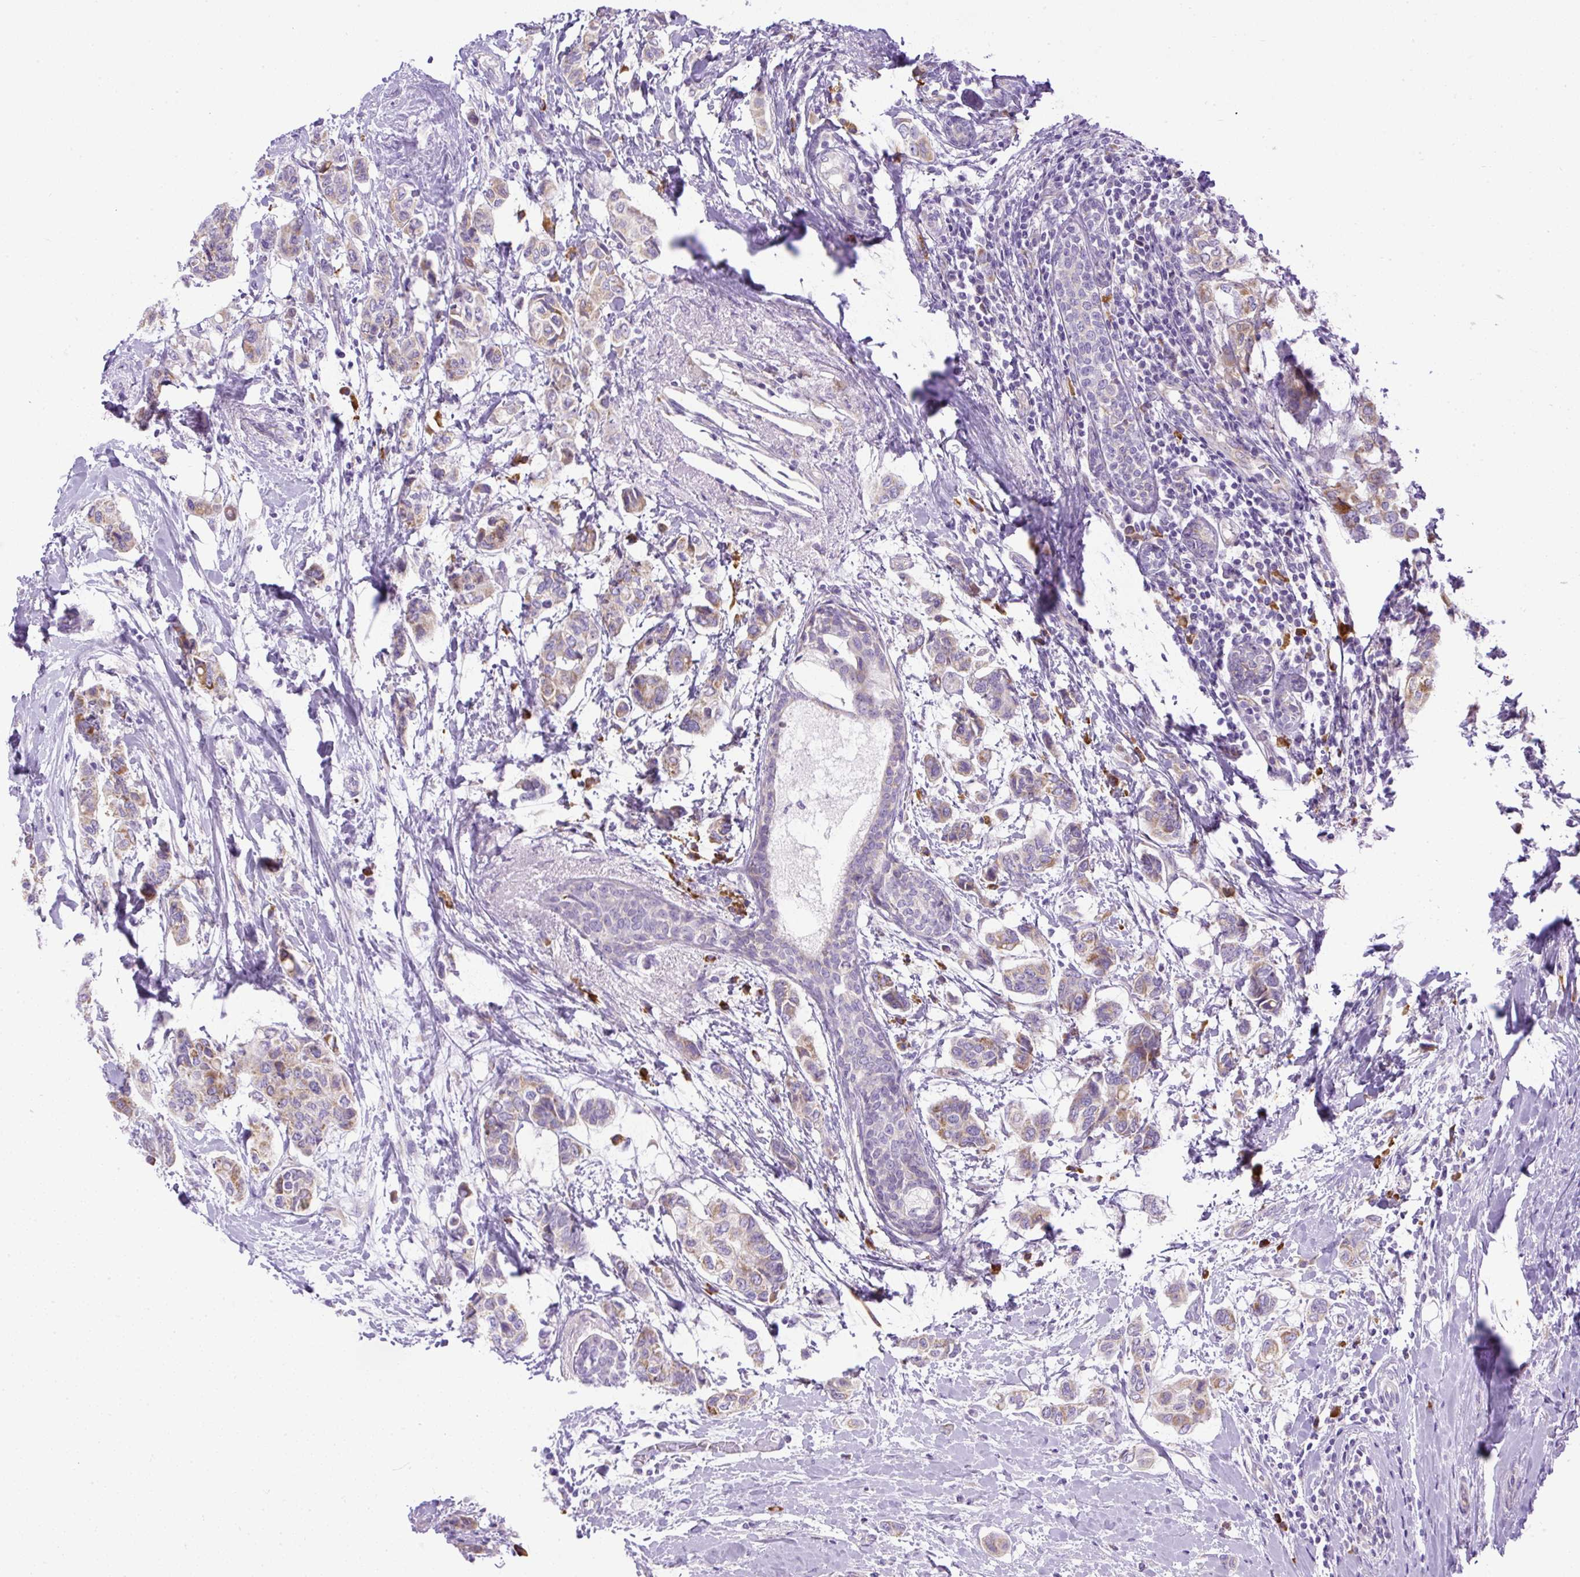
{"staining": {"intensity": "weak", "quantity": "25%-75%", "location": "cytoplasmic/membranous"}, "tissue": "breast cancer", "cell_type": "Tumor cells", "image_type": "cancer", "snomed": [{"axis": "morphology", "description": "Lobular carcinoma"}, {"axis": "topography", "description": "Breast"}], "caption": "Breast cancer (lobular carcinoma) tissue reveals weak cytoplasmic/membranous positivity in approximately 25%-75% of tumor cells The protein of interest is shown in brown color, while the nuclei are stained blue.", "gene": "SYBU", "patient": {"sex": "female", "age": 51}}